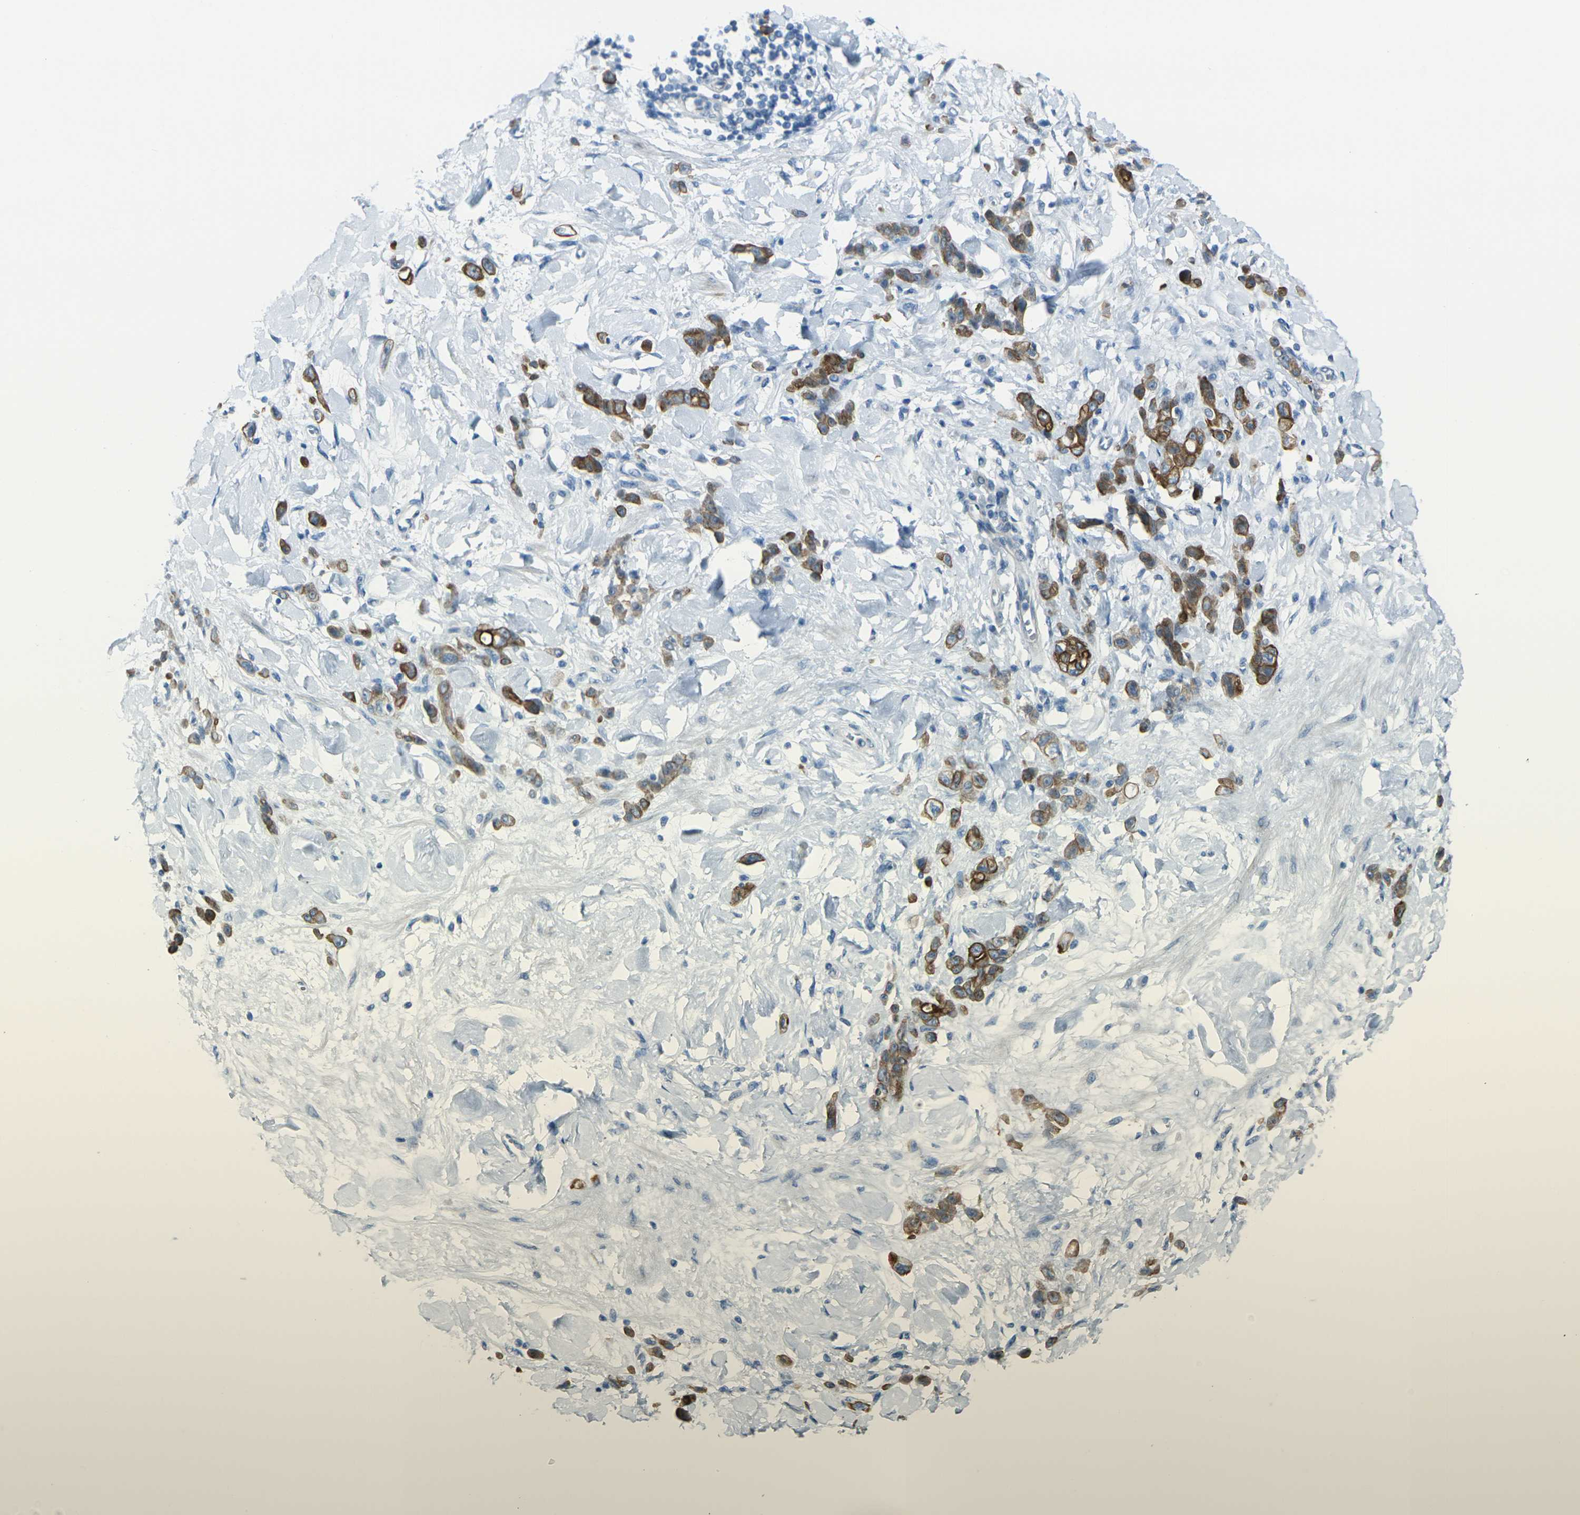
{"staining": {"intensity": "strong", "quantity": ">75%", "location": "cytoplasmic/membranous"}, "tissue": "stomach cancer", "cell_type": "Tumor cells", "image_type": "cancer", "snomed": [{"axis": "morphology", "description": "Normal tissue, NOS"}, {"axis": "morphology", "description": "Adenocarcinoma, NOS"}, {"axis": "topography", "description": "Stomach"}], "caption": "There is high levels of strong cytoplasmic/membranous staining in tumor cells of stomach cancer (adenocarcinoma), as demonstrated by immunohistochemical staining (brown color).", "gene": "ANKRD46", "patient": {"sex": "male", "age": 82}}